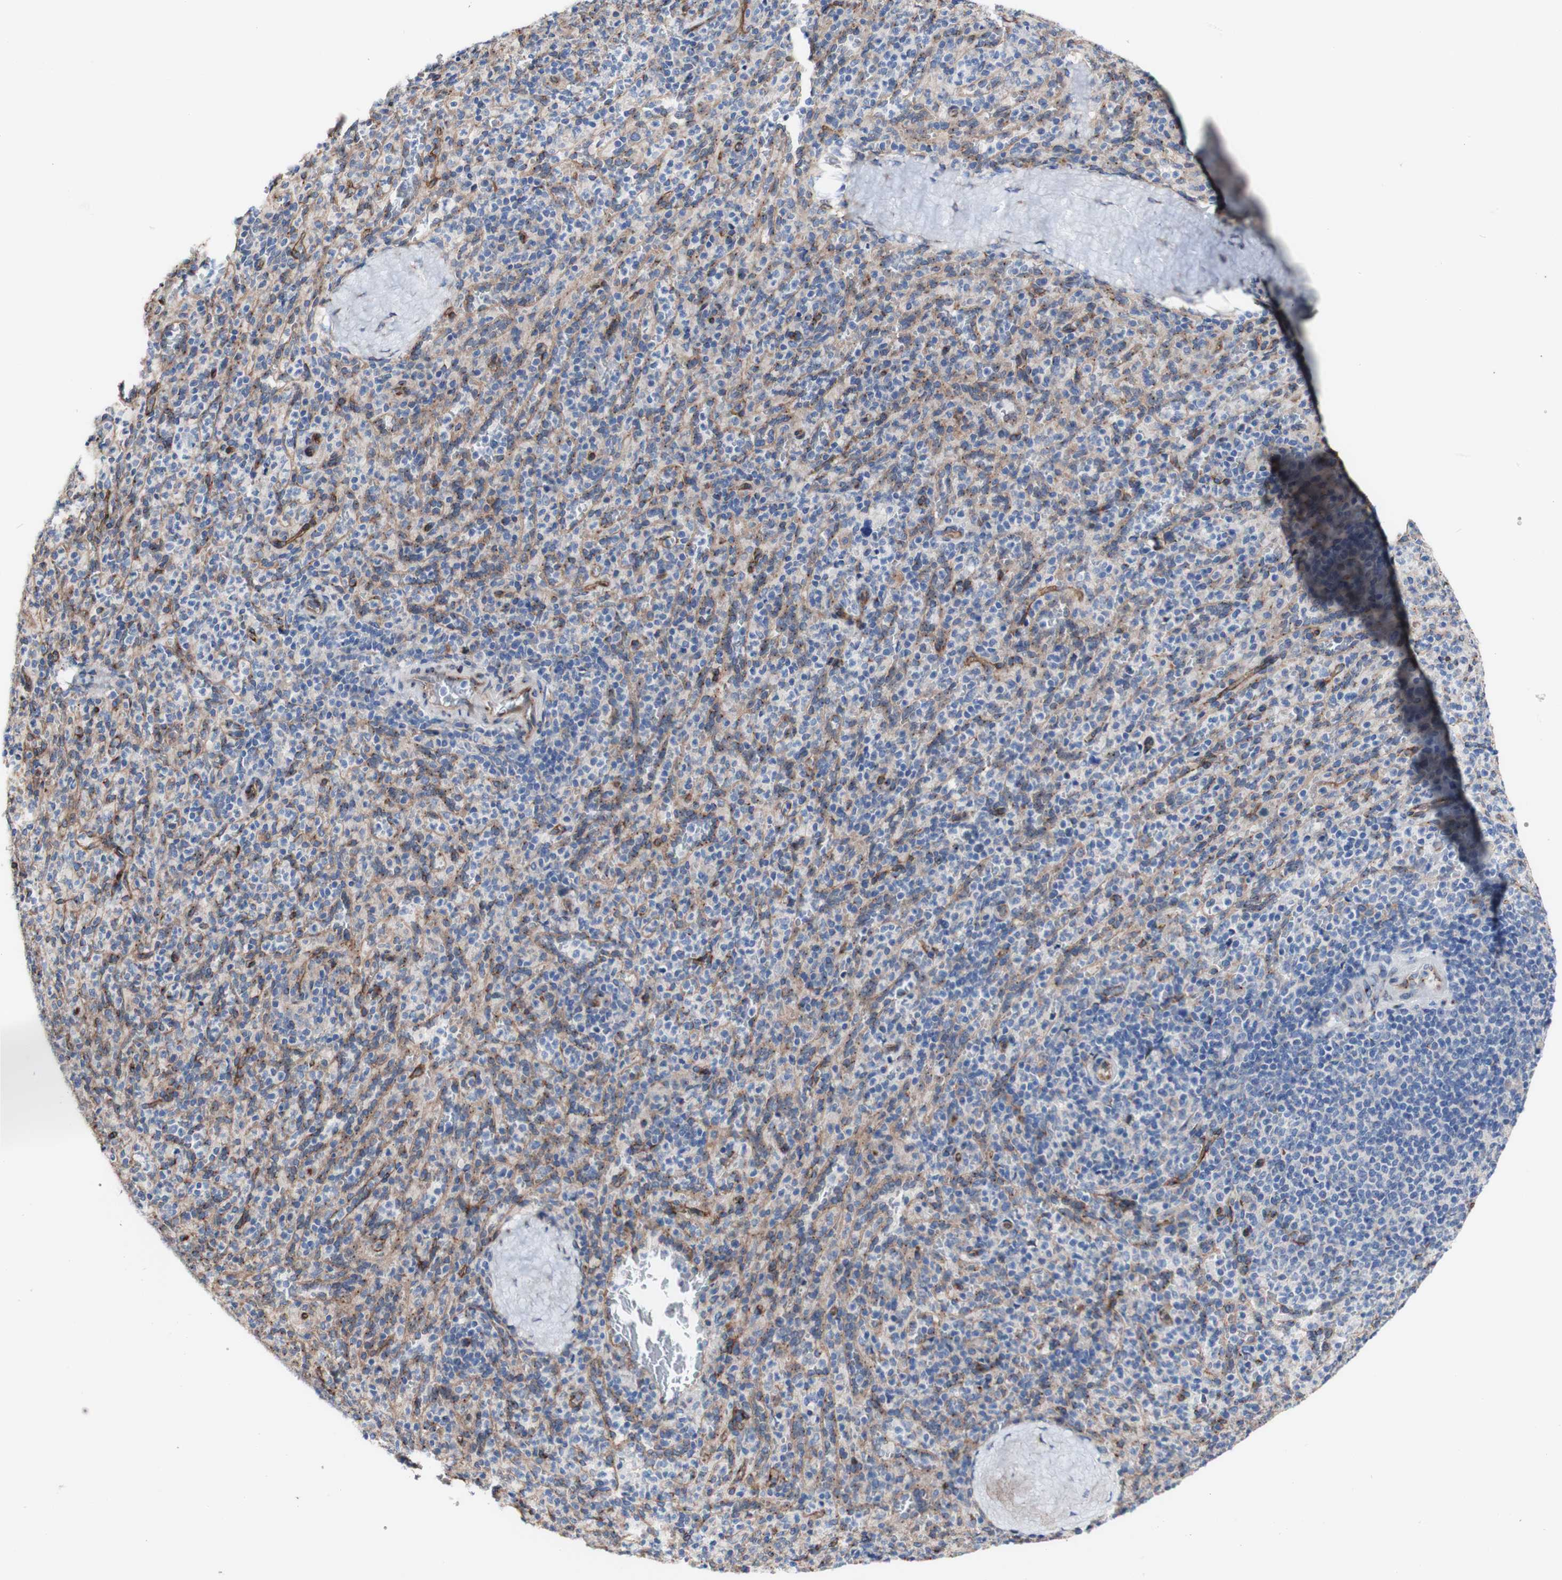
{"staining": {"intensity": "strong", "quantity": "<25%", "location": "cytoplasmic/membranous"}, "tissue": "spleen", "cell_type": "Cells in red pulp", "image_type": "normal", "snomed": [{"axis": "morphology", "description": "Normal tissue, NOS"}, {"axis": "topography", "description": "Spleen"}], "caption": "The image exhibits immunohistochemical staining of normal spleen. There is strong cytoplasmic/membranous expression is seen in about <25% of cells in red pulp. Immunohistochemistry (ihc) stains the protein in brown and the nuclei are stained blue.", "gene": "LRIG3", "patient": {"sex": "male", "age": 36}}